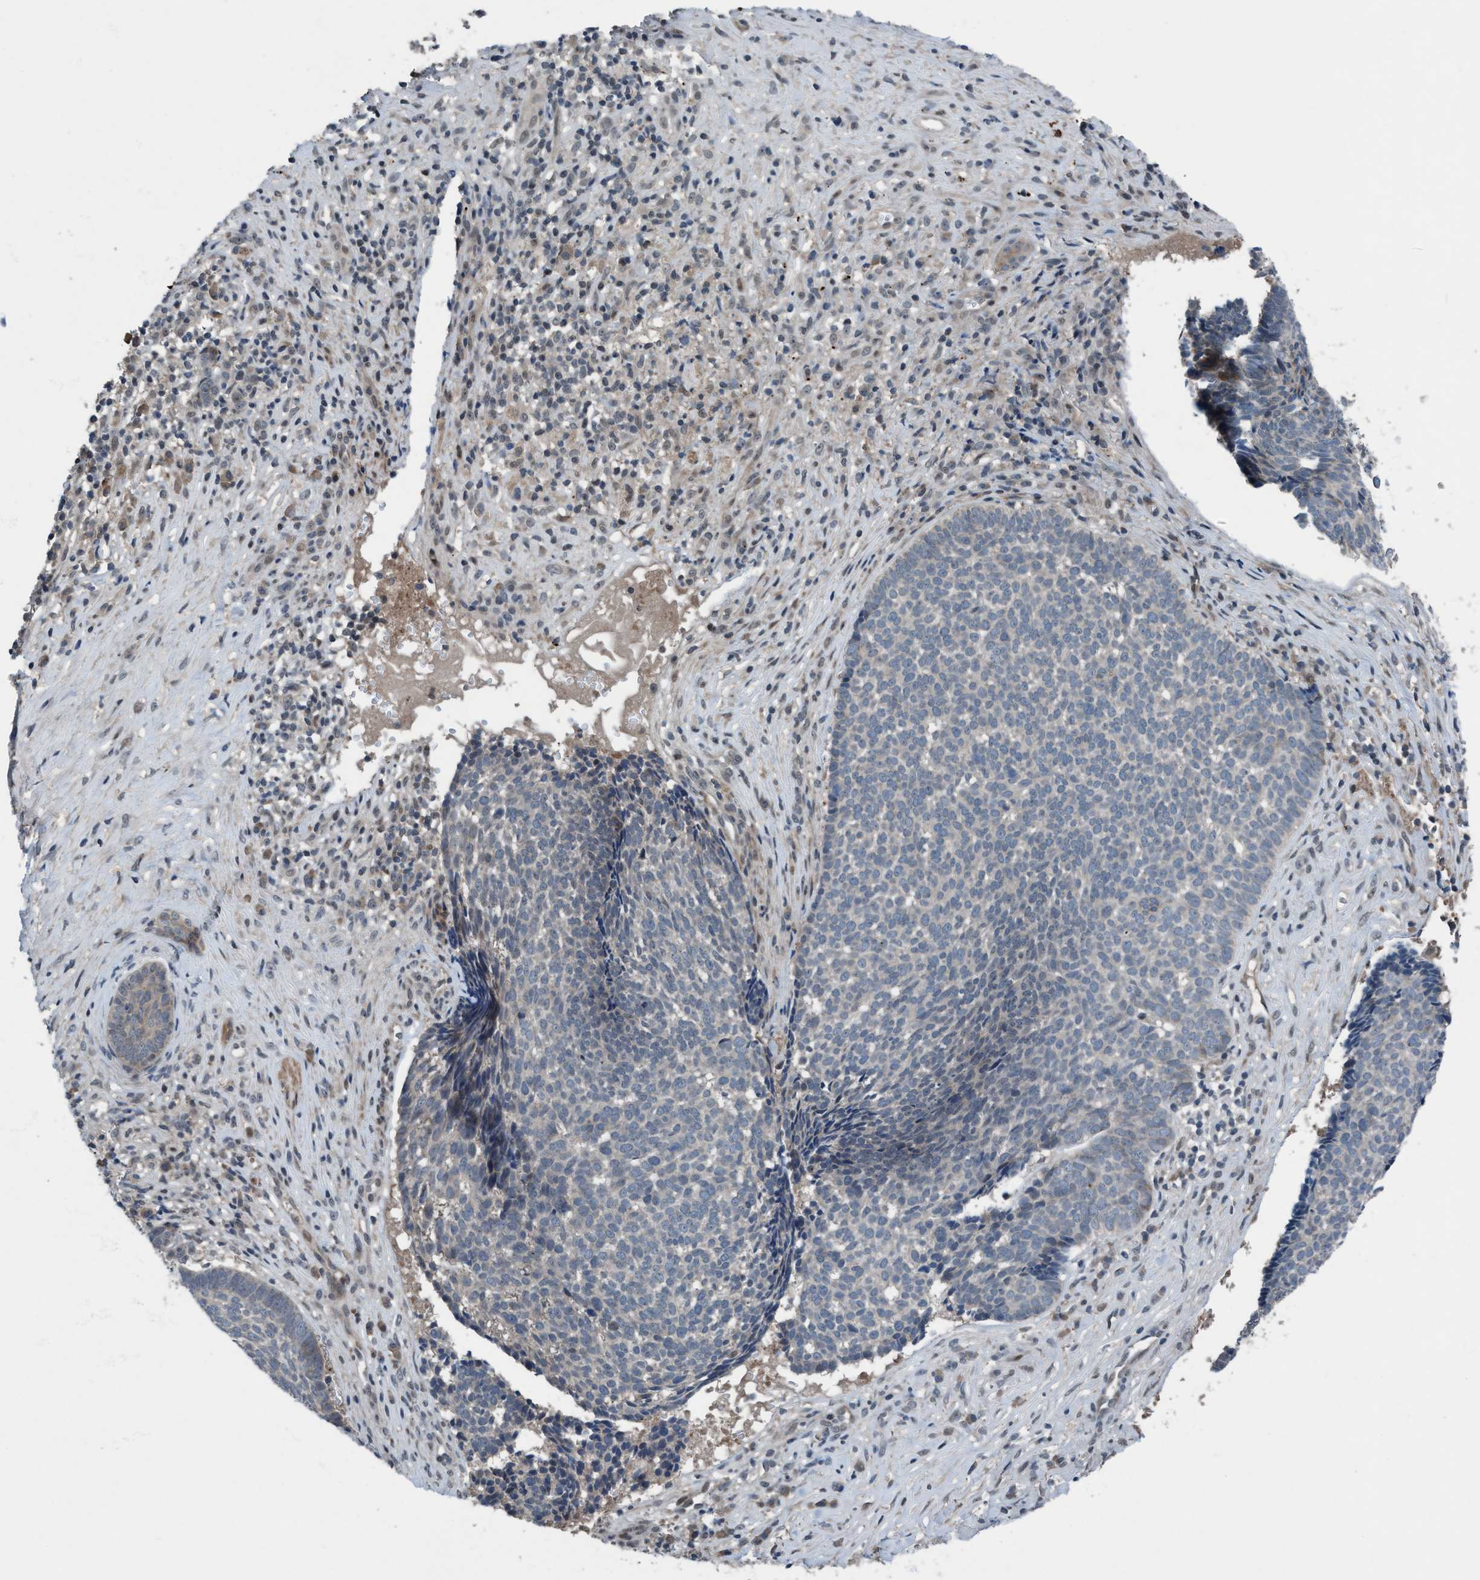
{"staining": {"intensity": "negative", "quantity": "none", "location": "none"}, "tissue": "skin cancer", "cell_type": "Tumor cells", "image_type": "cancer", "snomed": [{"axis": "morphology", "description": "Basal cell carcinoma"}, {"axis": "topography", "description": "Skin"}], "caption": "There is no significant positivity in tumor cells of skin cancer.", "gene": "NISCH", "patient": {"sex": "male", "age": 84}}